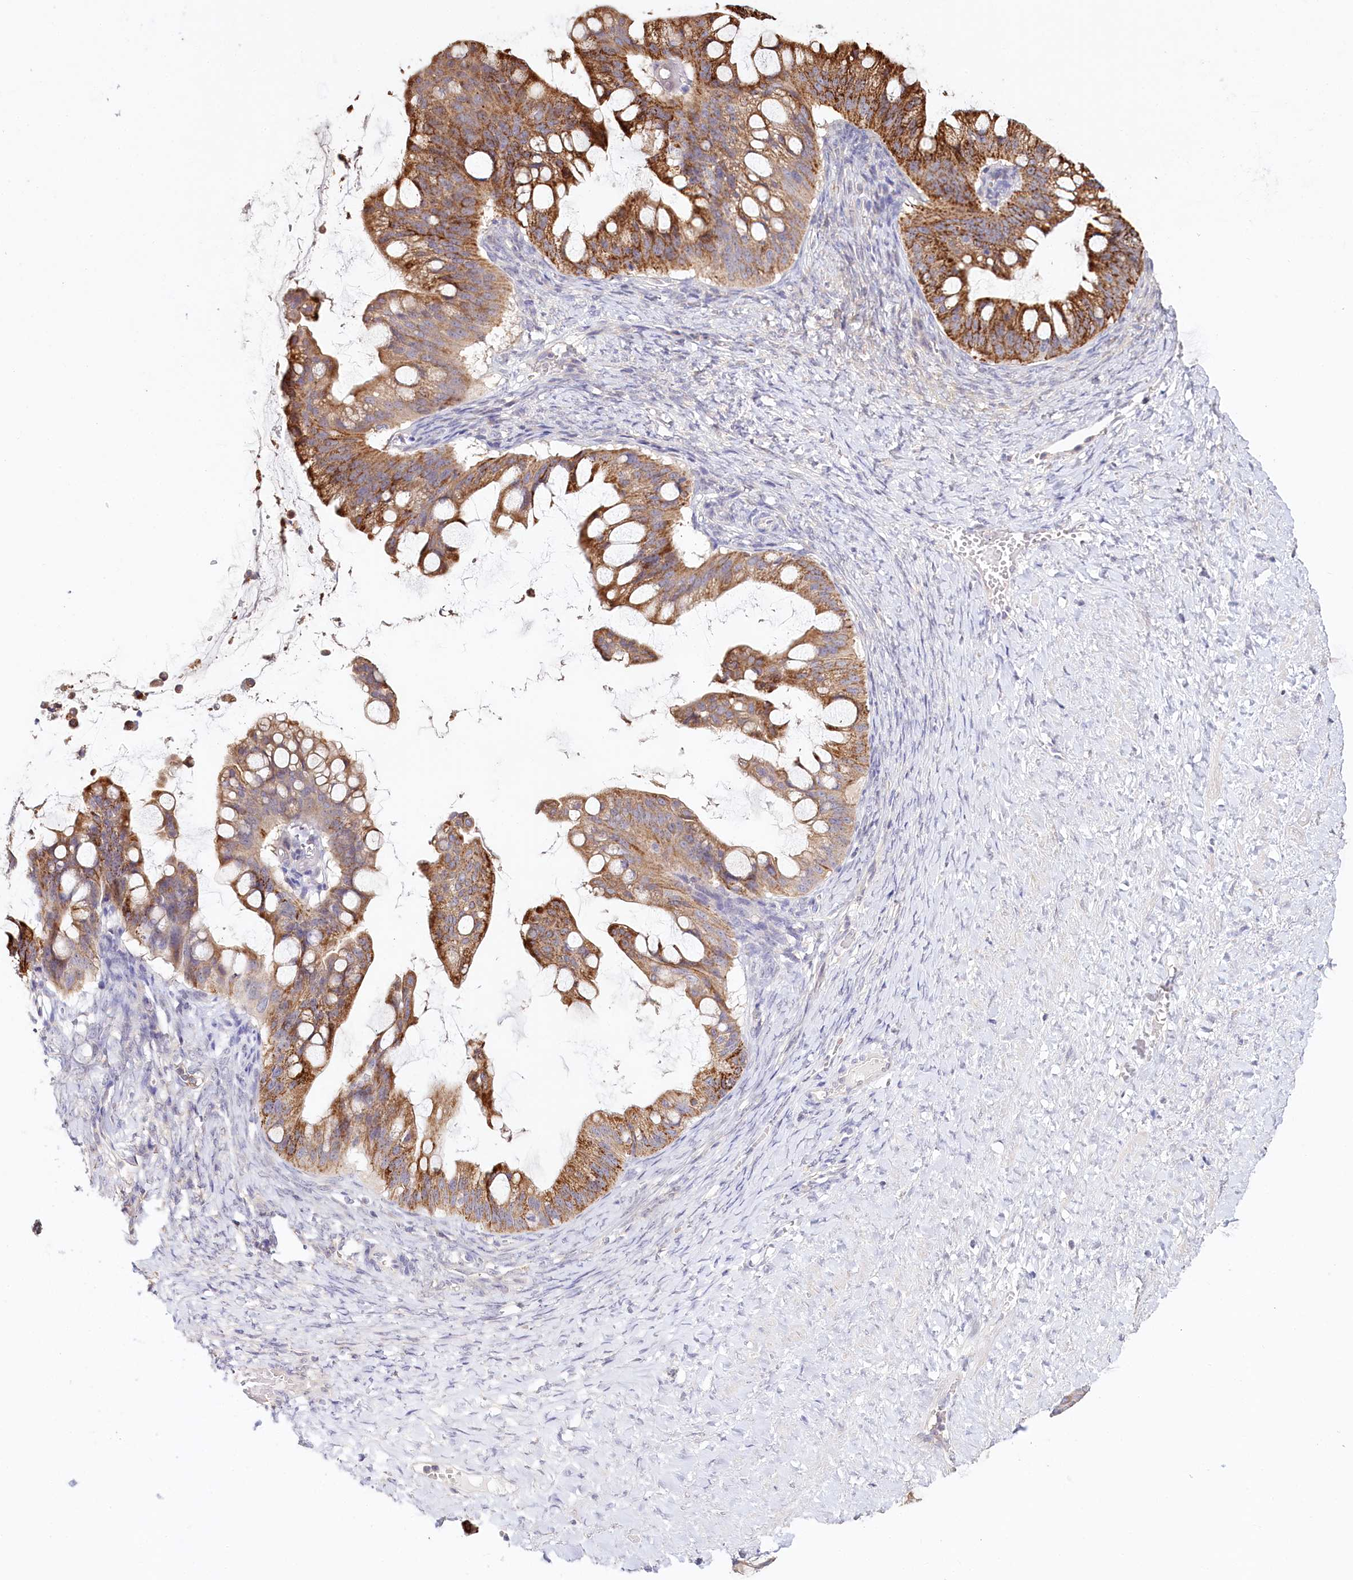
{"staining": {"intensity": "moderate", "quantity": ">75%", "location": "cytoplasmic/membranous"}, "tissue": "ovarian cancer", "cell_type": "Tumor cells", "image_type": "cancer", "snomed": [{"axis": "morphology", "description": "Cystadenocarcinoma, mucinous, NOS"}, {"axis": "topography", "description": "Ovary"}], "caption": "Mucinous cystadenocarcinoma (ovarian) tissue exhibits moderate cytoplasmic/membranous staining in approximately >75% of tumor cells, visualized by immunohistochemistry.", "gene": "DAPK1", "patient": {"sex": "female", "age": 73}}